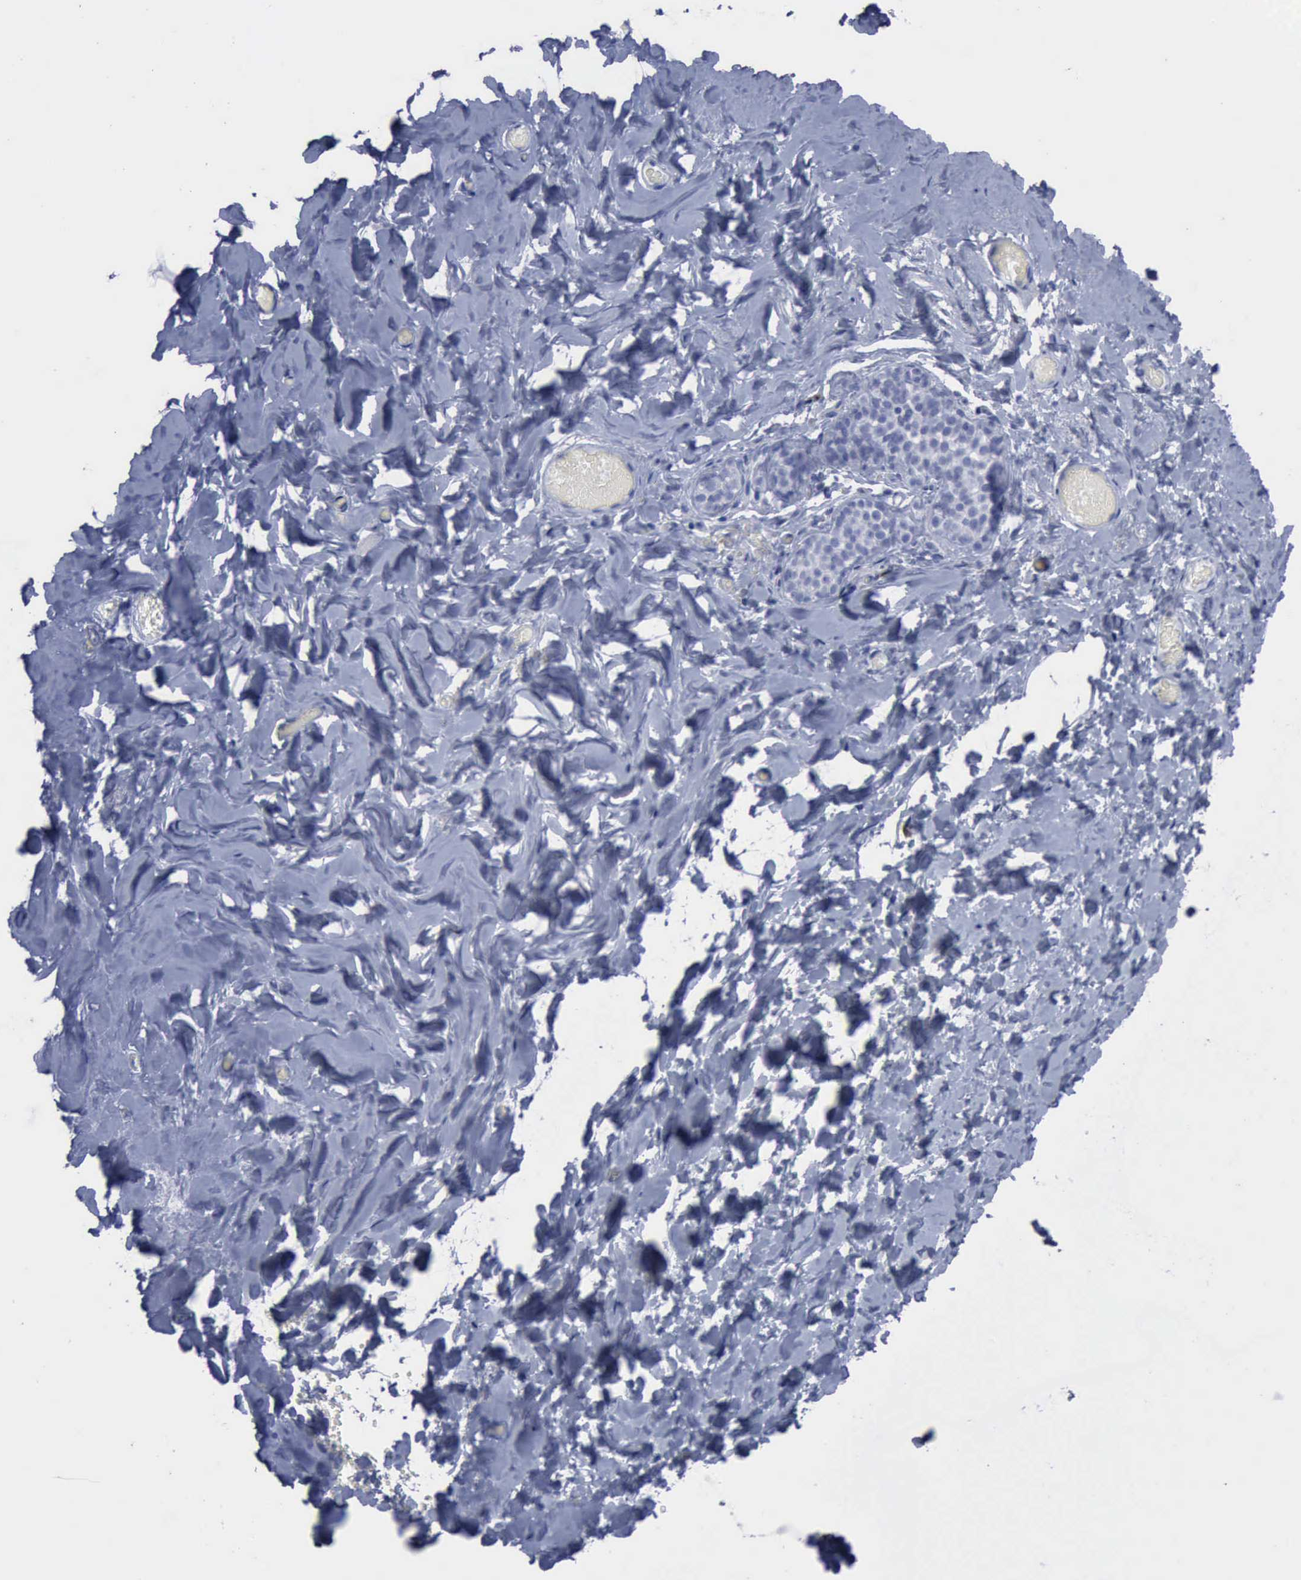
{"staining": {"intensity": "negative", "quantity": "none", "location": "none"}, "tissue": "breast", "cell_type": "Adipocytes", "image_type": "normal", "snomed": [{"axis": "morphology", "description": "Normal tissue, NOS"}, {"axis": "topography", "description": "Breast"}], "caption": "High power microscopy photomicrograph of an immunohistochemistry (IHC) micrograph of normal breast, revealing no significant staining in adipocytes.", "gene": "CSTA", "patient": {"sex": "female", "age": 75}}